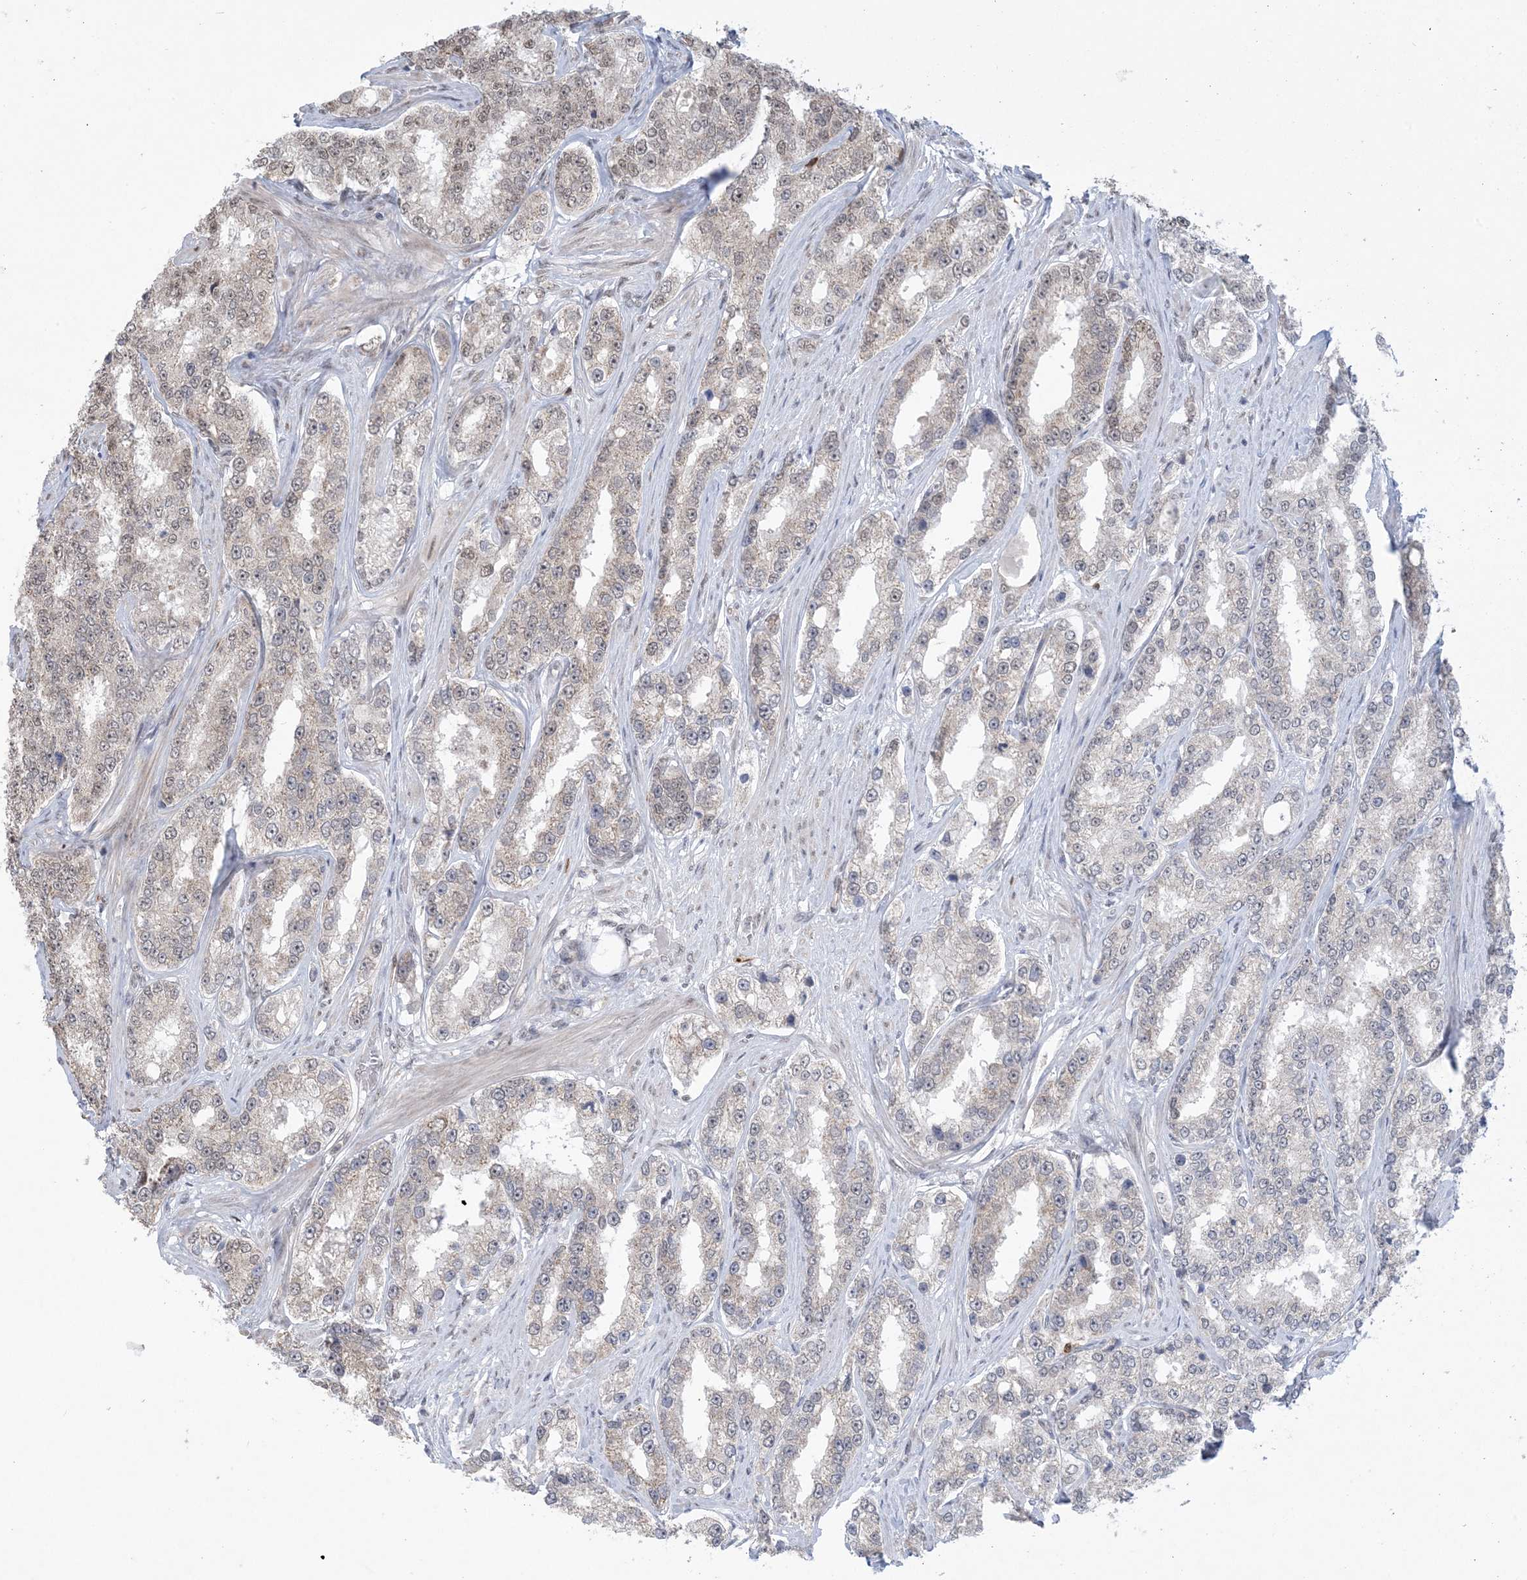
{"staining": {"intensity": "weak", "quantity": "<25%", "location": "nuclear"}, "tissue": "prostate cancer", "cell_type": "Tumor cells", "image_type": "cancer", "snomed": [{"axis": "morphology", "description": "Normal tissue, NOS"}, {"axis": "morphology", "description": "Adenocarcinoma, High grade"}, {"axis": "topography", "description": "Prostate"}], "caption": "High power microscopy histopathology image of an immunohistochemistry (IHC) micrograph of prostate adenocarcinoma (high-grade), revealing no significant expression in tumor cells.", "gene": "TRMT10C", "patient": {"sex": "male", "age": 83}}